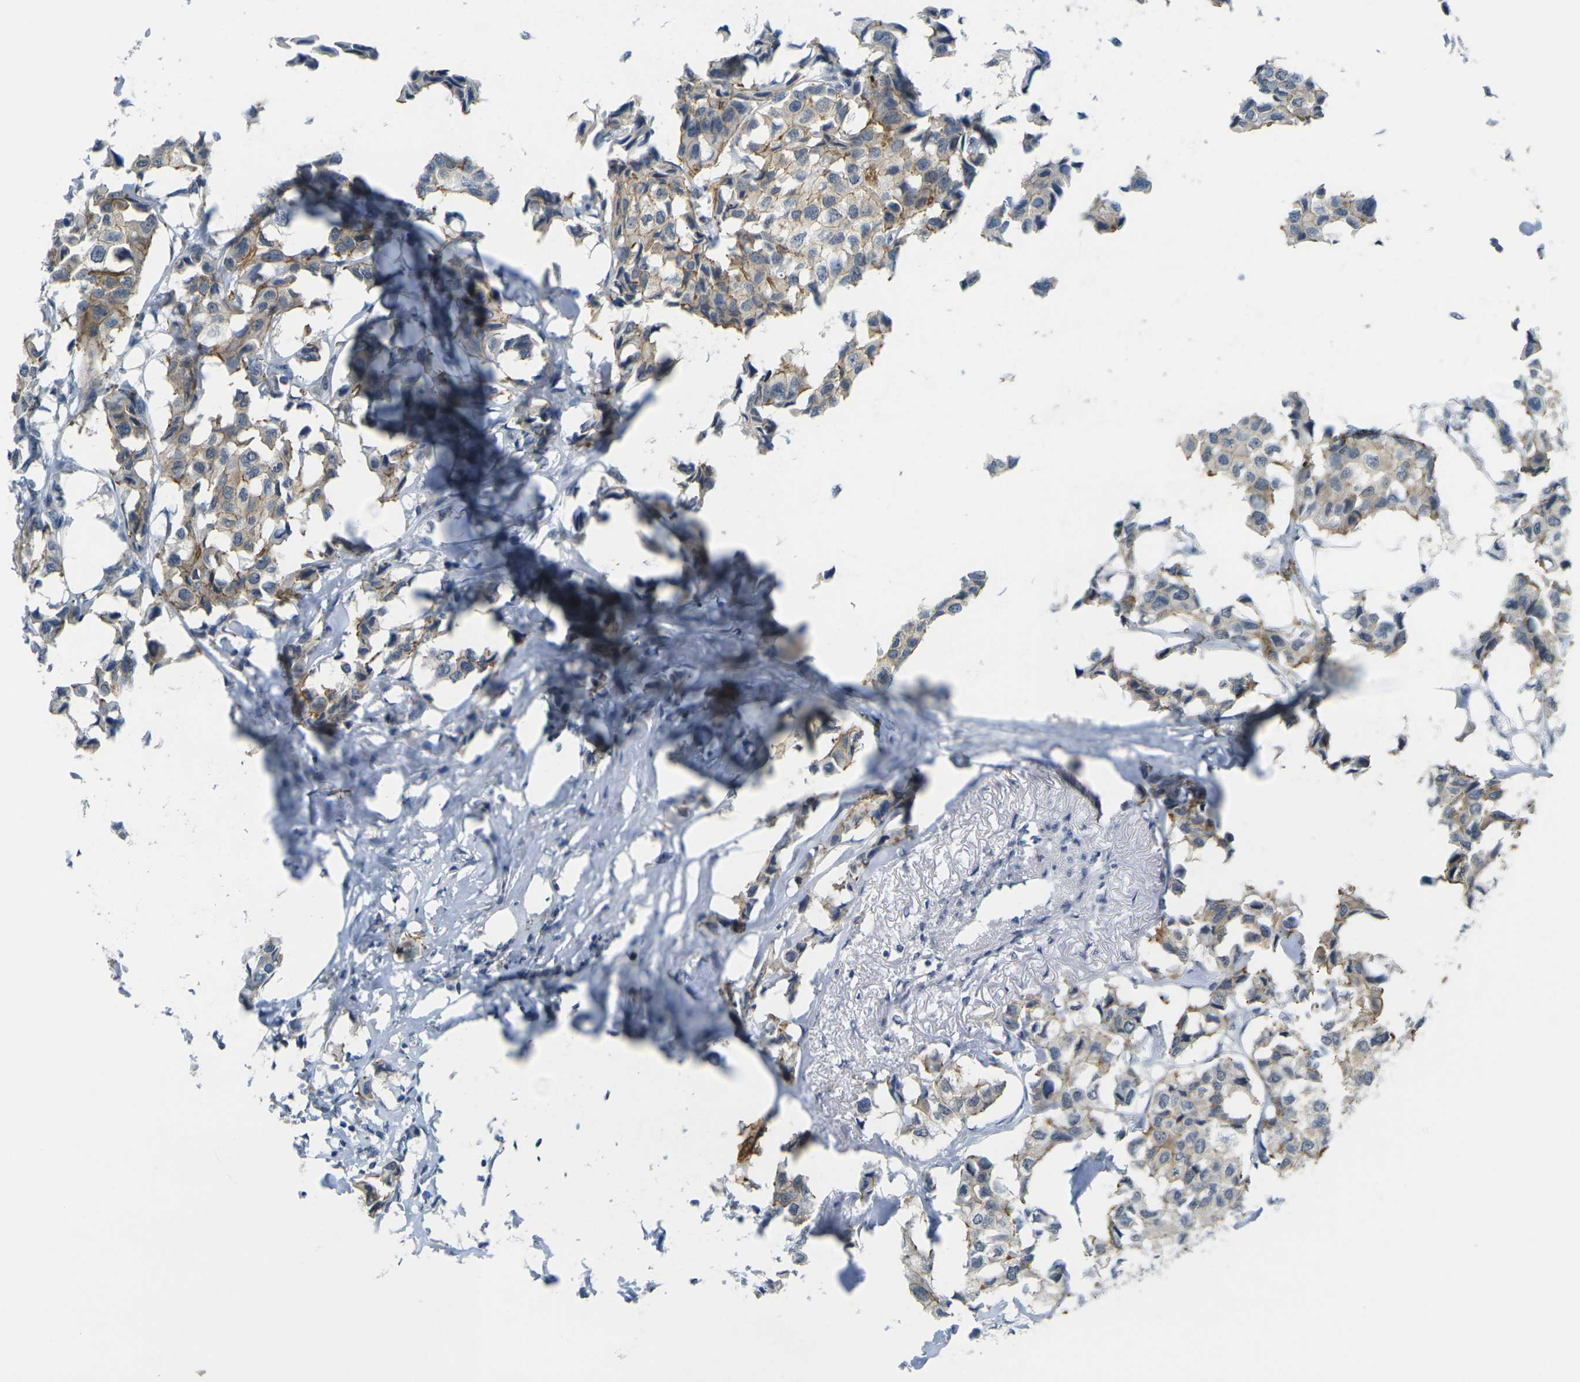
{"staining": {"intensity": "moderate", "quantity": ">75%", "location": "cytoplasmic/membranous"}, "tissue": "breast cancer", "cell_type": "Tumor cells", "image_type": "cancer", "snomed": [{"axis": "morphology", "description": "Duct carcinoma"}, {"axis": "topography", "description": "Breast"}], "caption": "The immunohistochemical stain labels moderate cytoplasmic/membranous staining in tumor cells of infiltrating ductal carcinoma (breast) tissue.", "gene": "SPTBN2", "patient": {"sex": "female", "age": 80}}